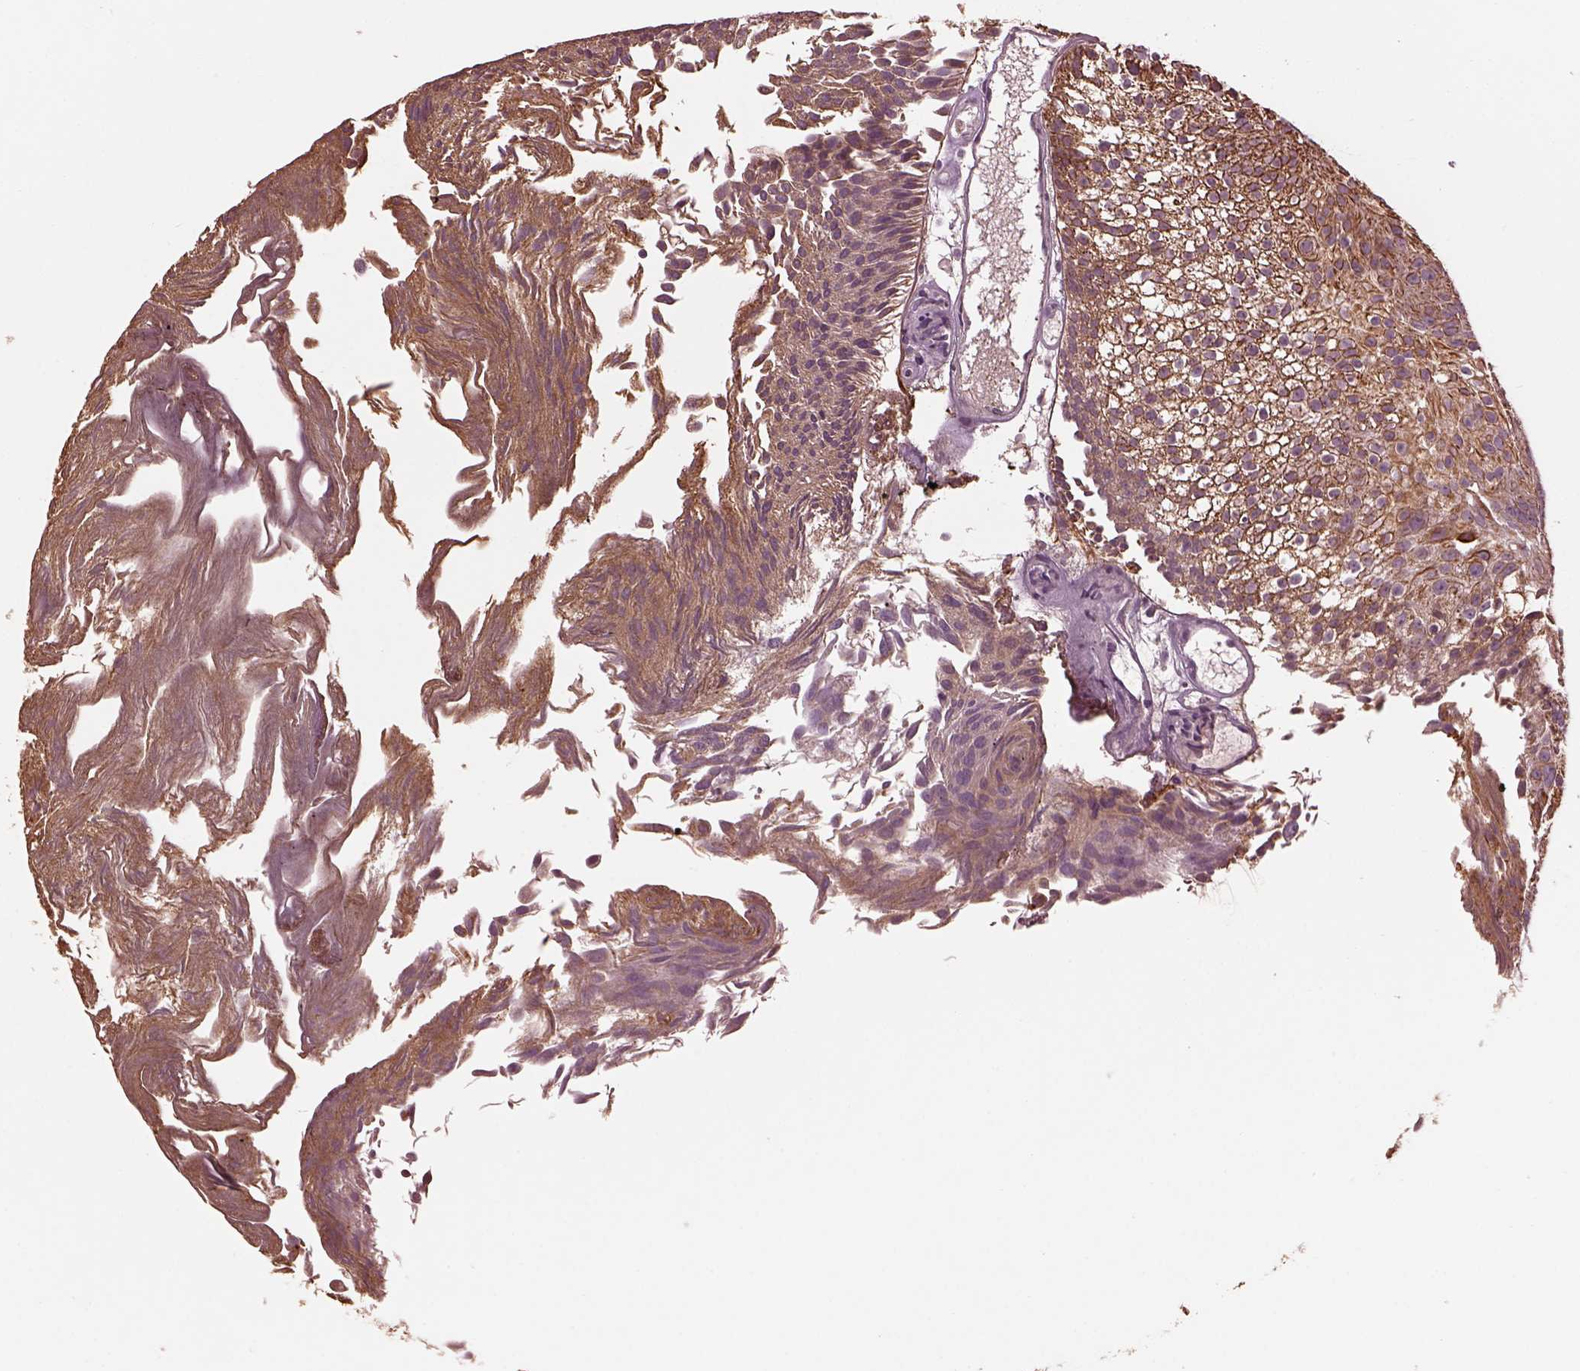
{"staining": {"intensity": "moderate", "quantity": "<25%", "location": "cytoplasmic/membranous"}, "tissue": "urothelial cancer", "cell_type": "Tumor cells", "image_type": "cancer", "snomed": [{"axis": "morphology", "description": "Urothelial carcinoma, Low grade"}, {"axis": "topography", "description": "Urinary bladder"}], "caption": "Immunohistochemical staining of human urothelial cancer shows low levels of moderate cytoplasmic/membranous protein expression in approximately <25% of tumor cells. The staining was performed using DAB (3,3'-diaminobenzidine), with brown indicating positive protein expression. Nuclei are stained blue with hematoxylin.", "gene": "EFEMP1", "patient": {"sex": "male", "age": 70}}